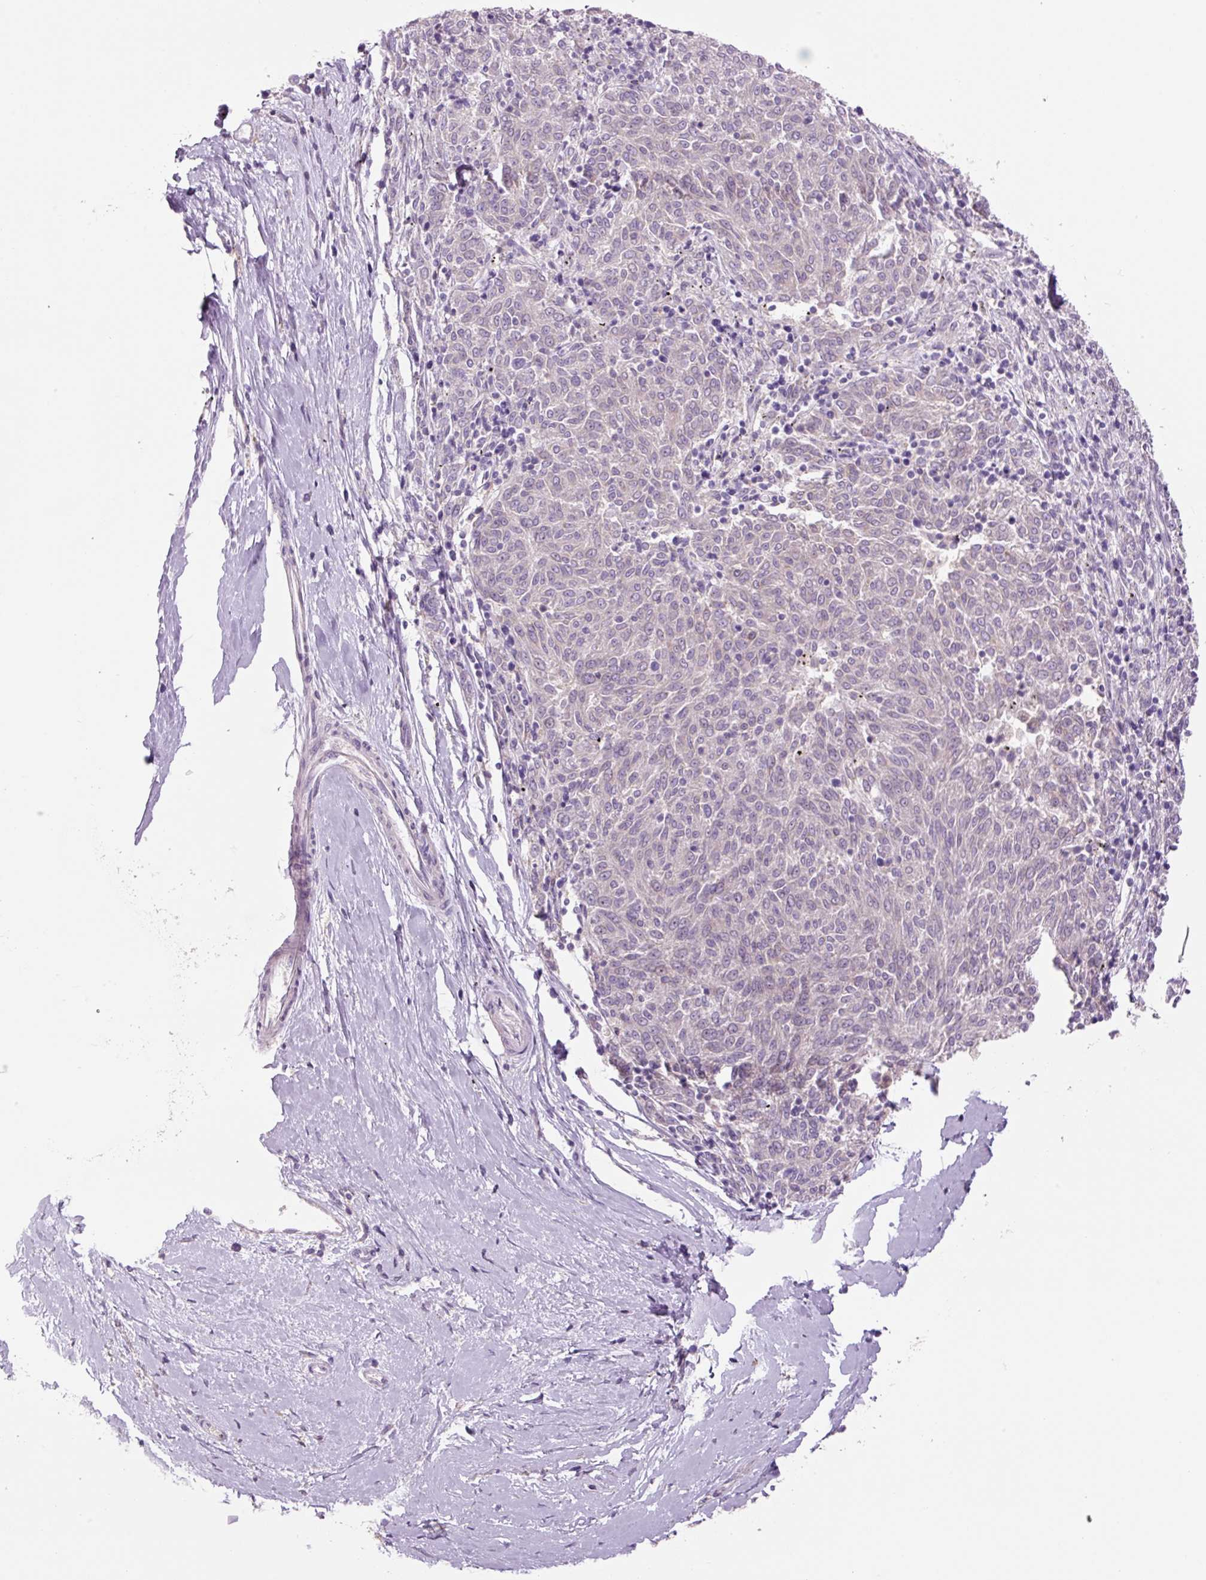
{"staining": {"intensity": "negative", "quantity": "none", "location": "none"}, "tissue": "melanoma", "cell_type": "Tumor cells", "image_type": "cancer", "snomed": [{"axis": "morphology", "description": "Malignant melanoma, NOS"}, {"axis": "topography", "description": "Skin"}], "caption": "This is an IHC image of melanoma. There is no staining in tumor cells.", "gene": "HAX1", "patient": {"sex": "female", "age": 72}}